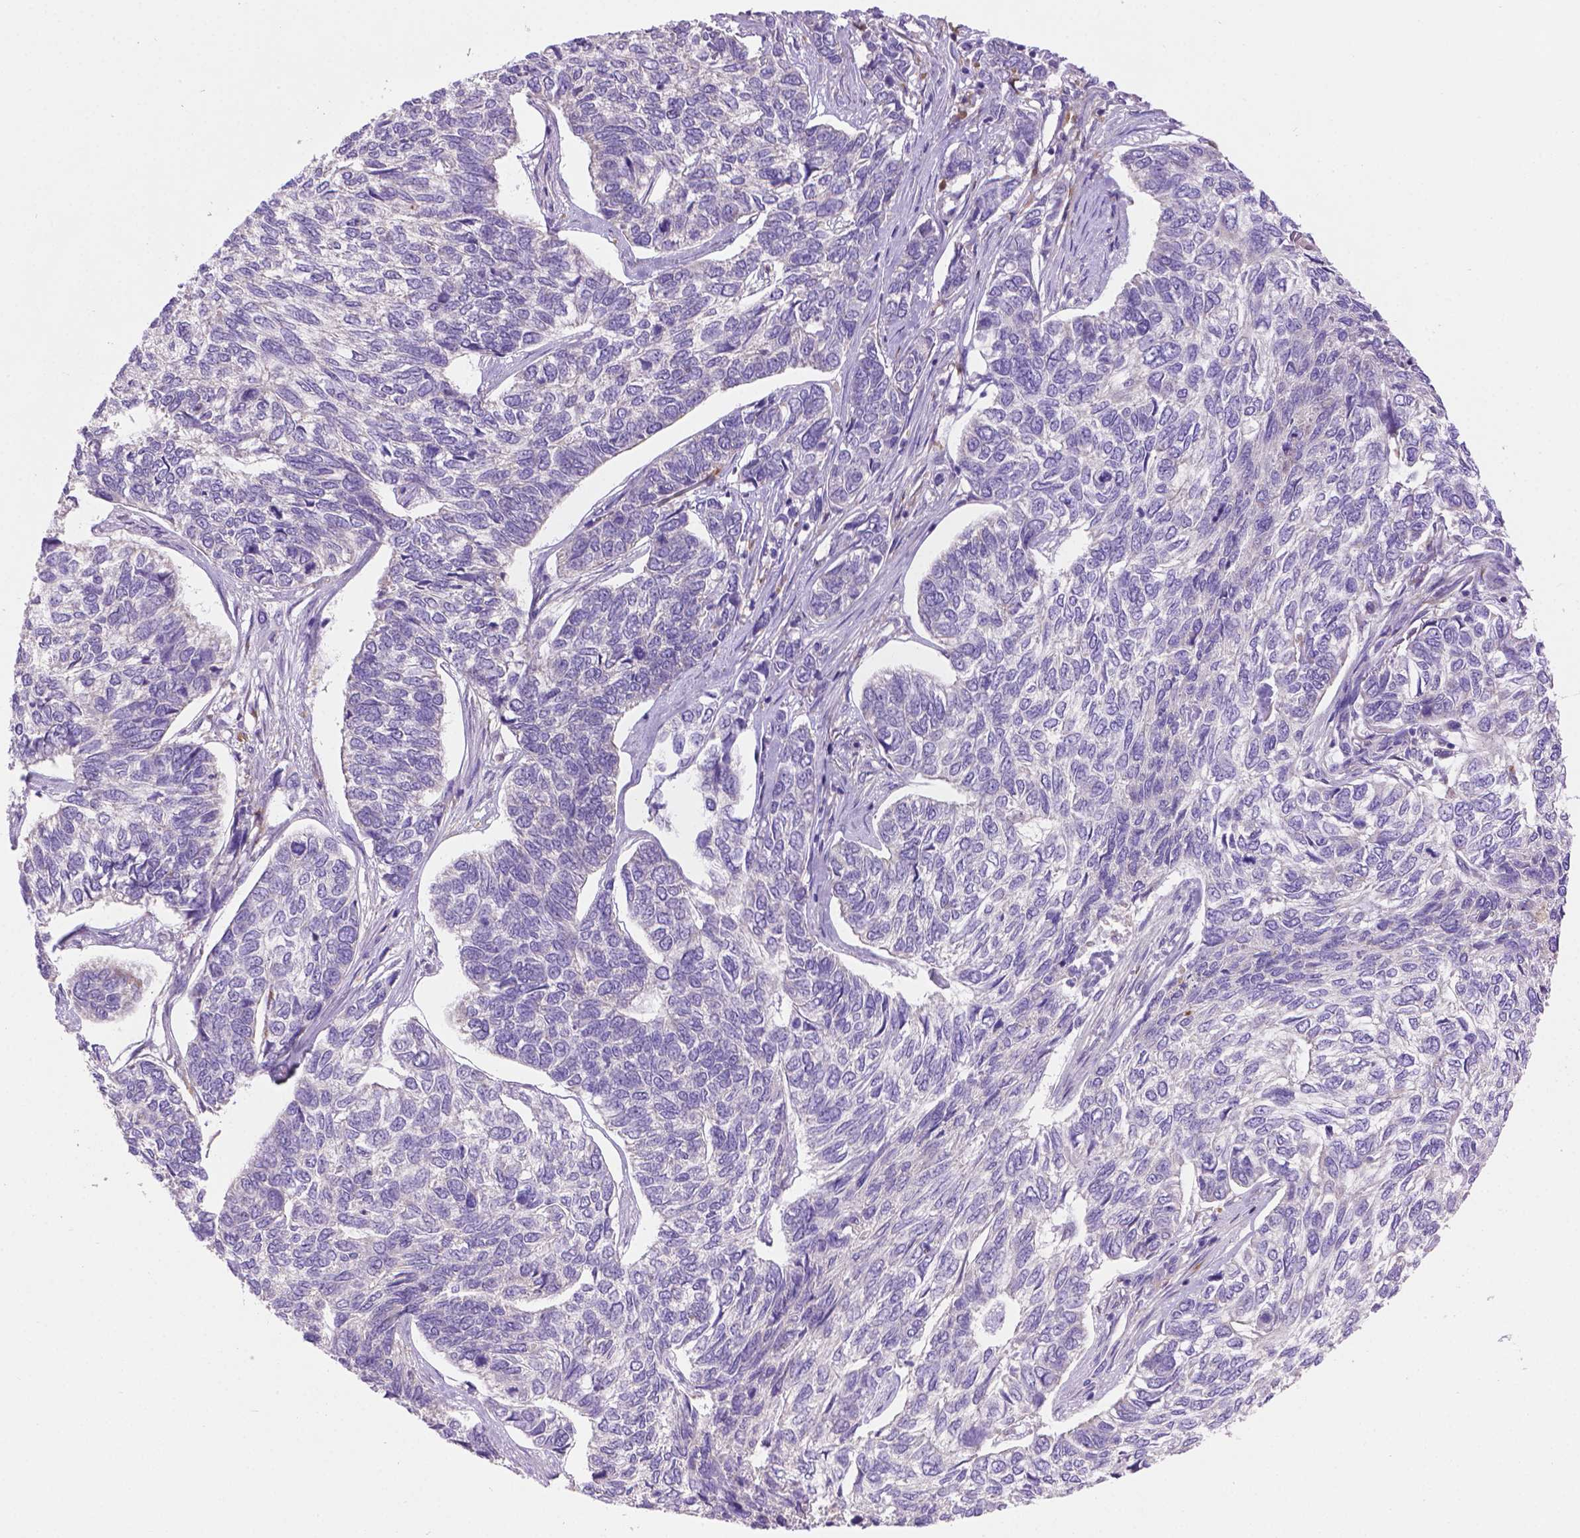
{"staining": {"intensity": "negative", "quantity": "none", "location": "none"}, "tissue": "skin cancer", "cell_type": "Tumor cells", "image_type": "cancer", "snomed": [{"axis": "morphology", "description": "Basal cell carcinoma"}, {"axis": "topography", "description": "Skin"}], "caption": "DAB (3,3'-diaminobenzidine) immunohistochemical staining of basal cell carcinoma (skin) exhibits no significant expression in tumor cells.", "gene": "CDH7", "patient": {"sex": "female", "age": 65}}